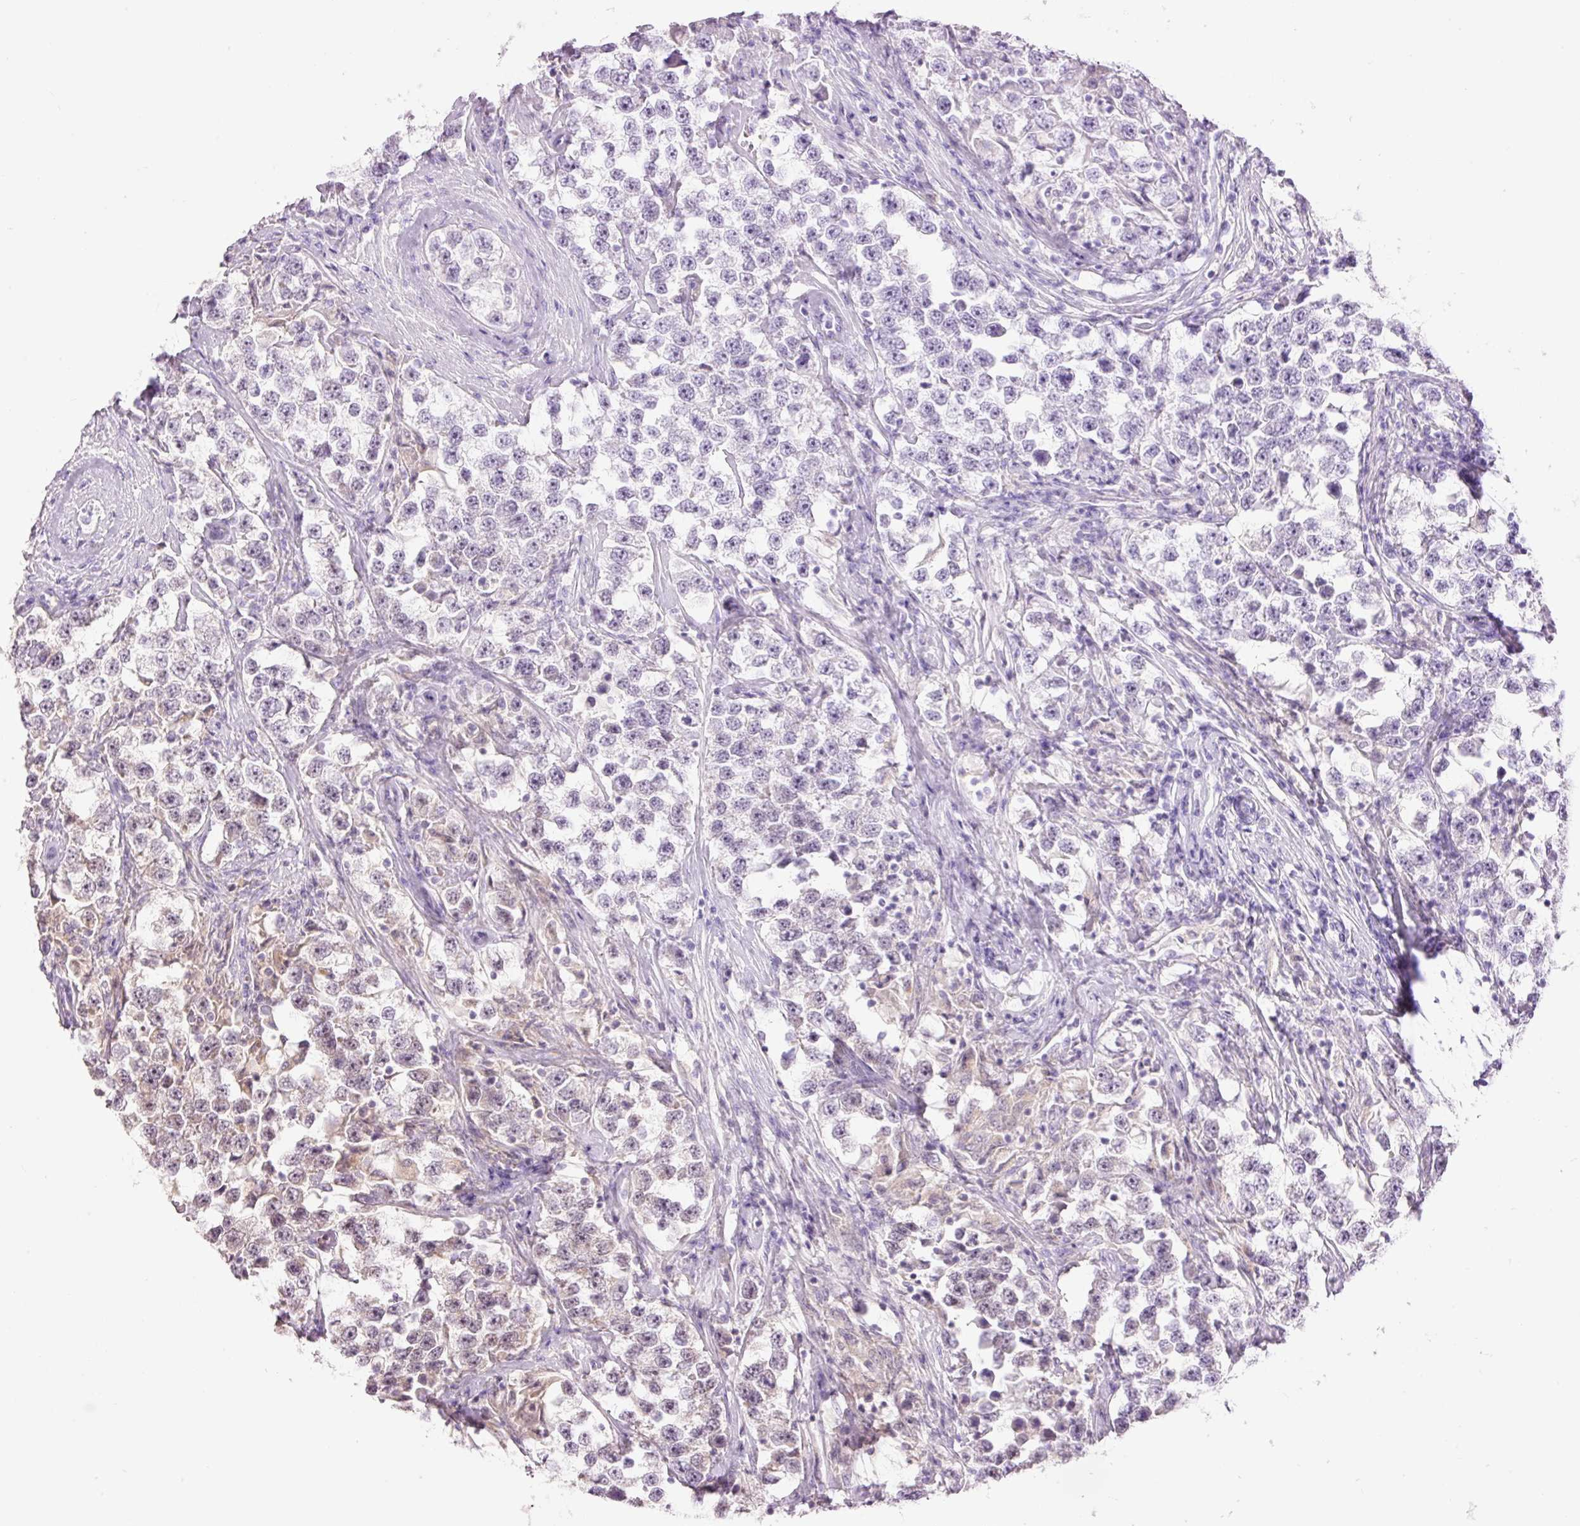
{"staining": {"intensity": "weak", "quantity": "<25%", "location": "cytoplasmic/membranous"}, "tissue": "testis cancer", "cell_type": "Tumor cells", "image_type": "cancer", "snomed": [{"axis": "morphology", "description": "Seminoma, NOS"}, {"axis": "topography", "description": "Testis"}], "caption": "Micrograph shows no significant protein expression in tumor cells of testis seminoma. Nuclei are stained in blue.", "gene": "SLC29A3", "patient": {"sex": "male", "age": 46}}